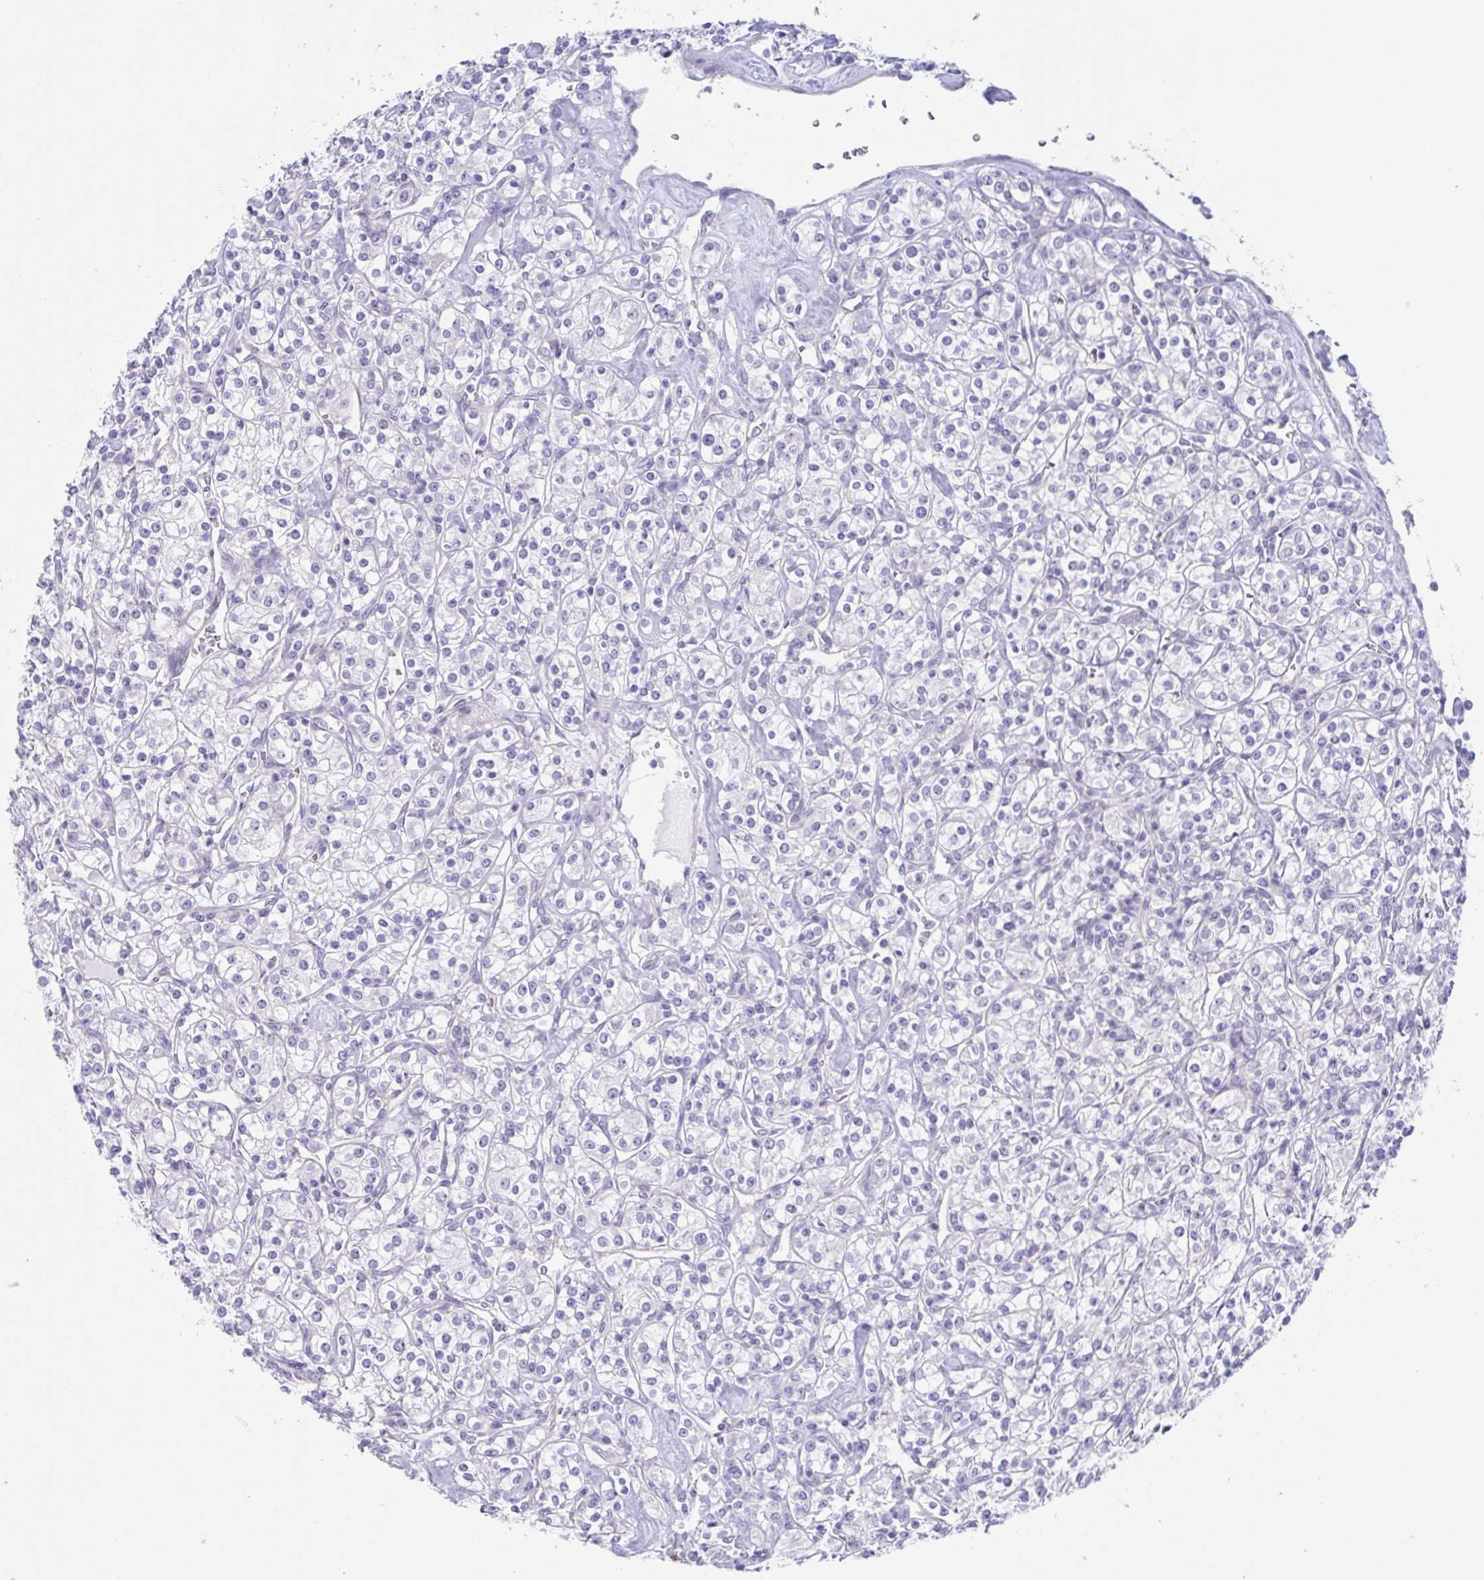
{"staining": {"intensity": "negative", "quantity": "none", "location": "none"}, "tissue": "renal cancer", "cell_type": "Tumor cells", "image_type": "cancer", "snomed": [{"axis": "morphology", "description": "Adenocarcinoma, NOS"}, {"axis": "topography", "description": "Kidney"}], "caption": "This is an IHC histopathology image of adenocarcinoma (renal). There is no positivity in tumor cells.", "gene": "TEX12", "patient": {"sex": "male", "age": 77}}